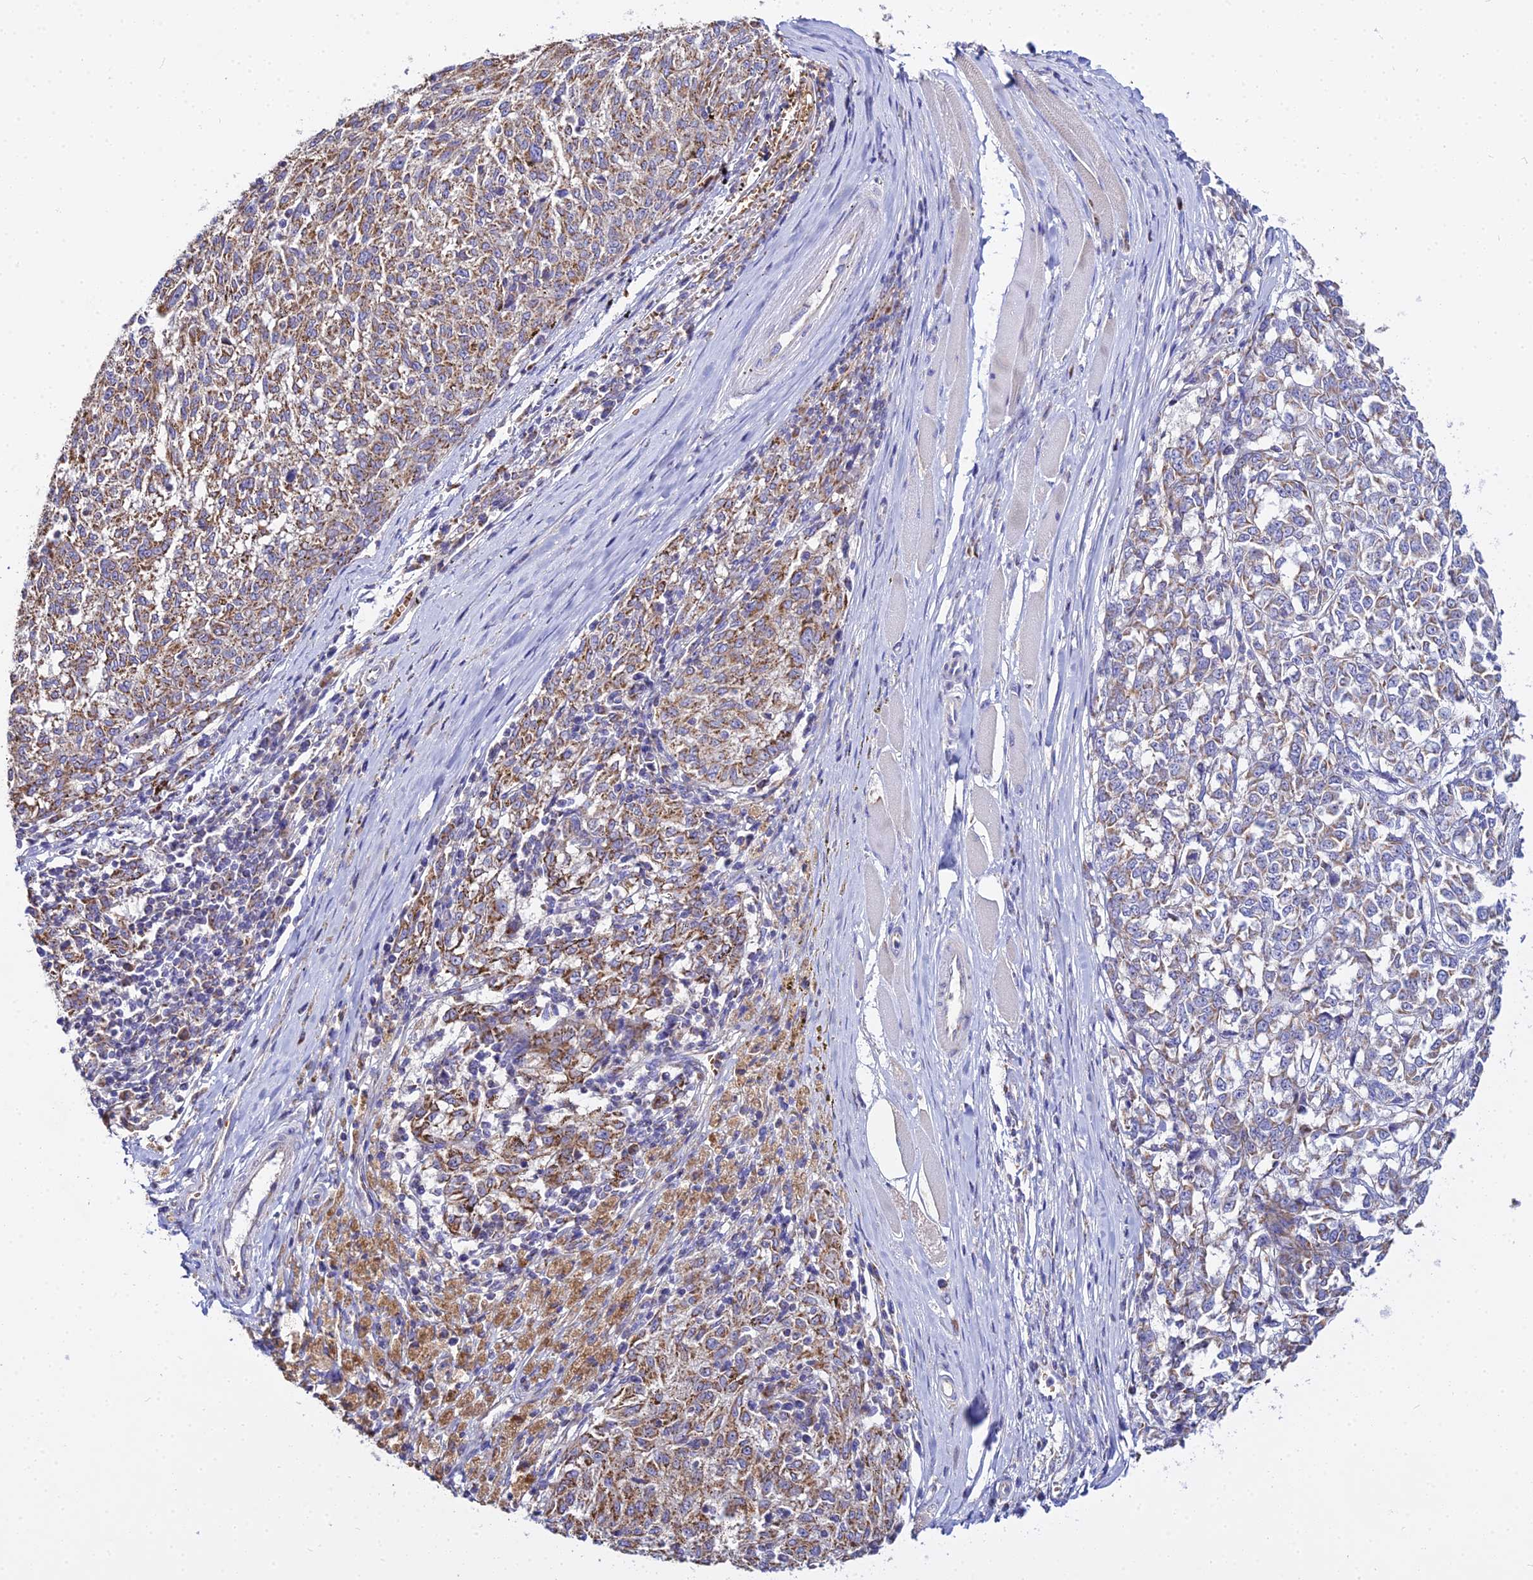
{"staining": {"intensity": "moderate", "quantity": ">75%", "location": "cytoplasmic/membranous"}, "tissue": "melanoma", "cell_type": "Tumor cells", "image_type": "cancer", "snomed": [{"axis": "morphology", "description": "Malignant melanoma, NOS"}, {"axis": "topography", "description": "Skin"}], "caption": "This is an image of IHC staining of malignant melanoma, which shows moderate positivity in the cytoplasmic/membranous of tumor cells.", "gene": "TYW5", "patient": {"sex": "female", "age": 72}}